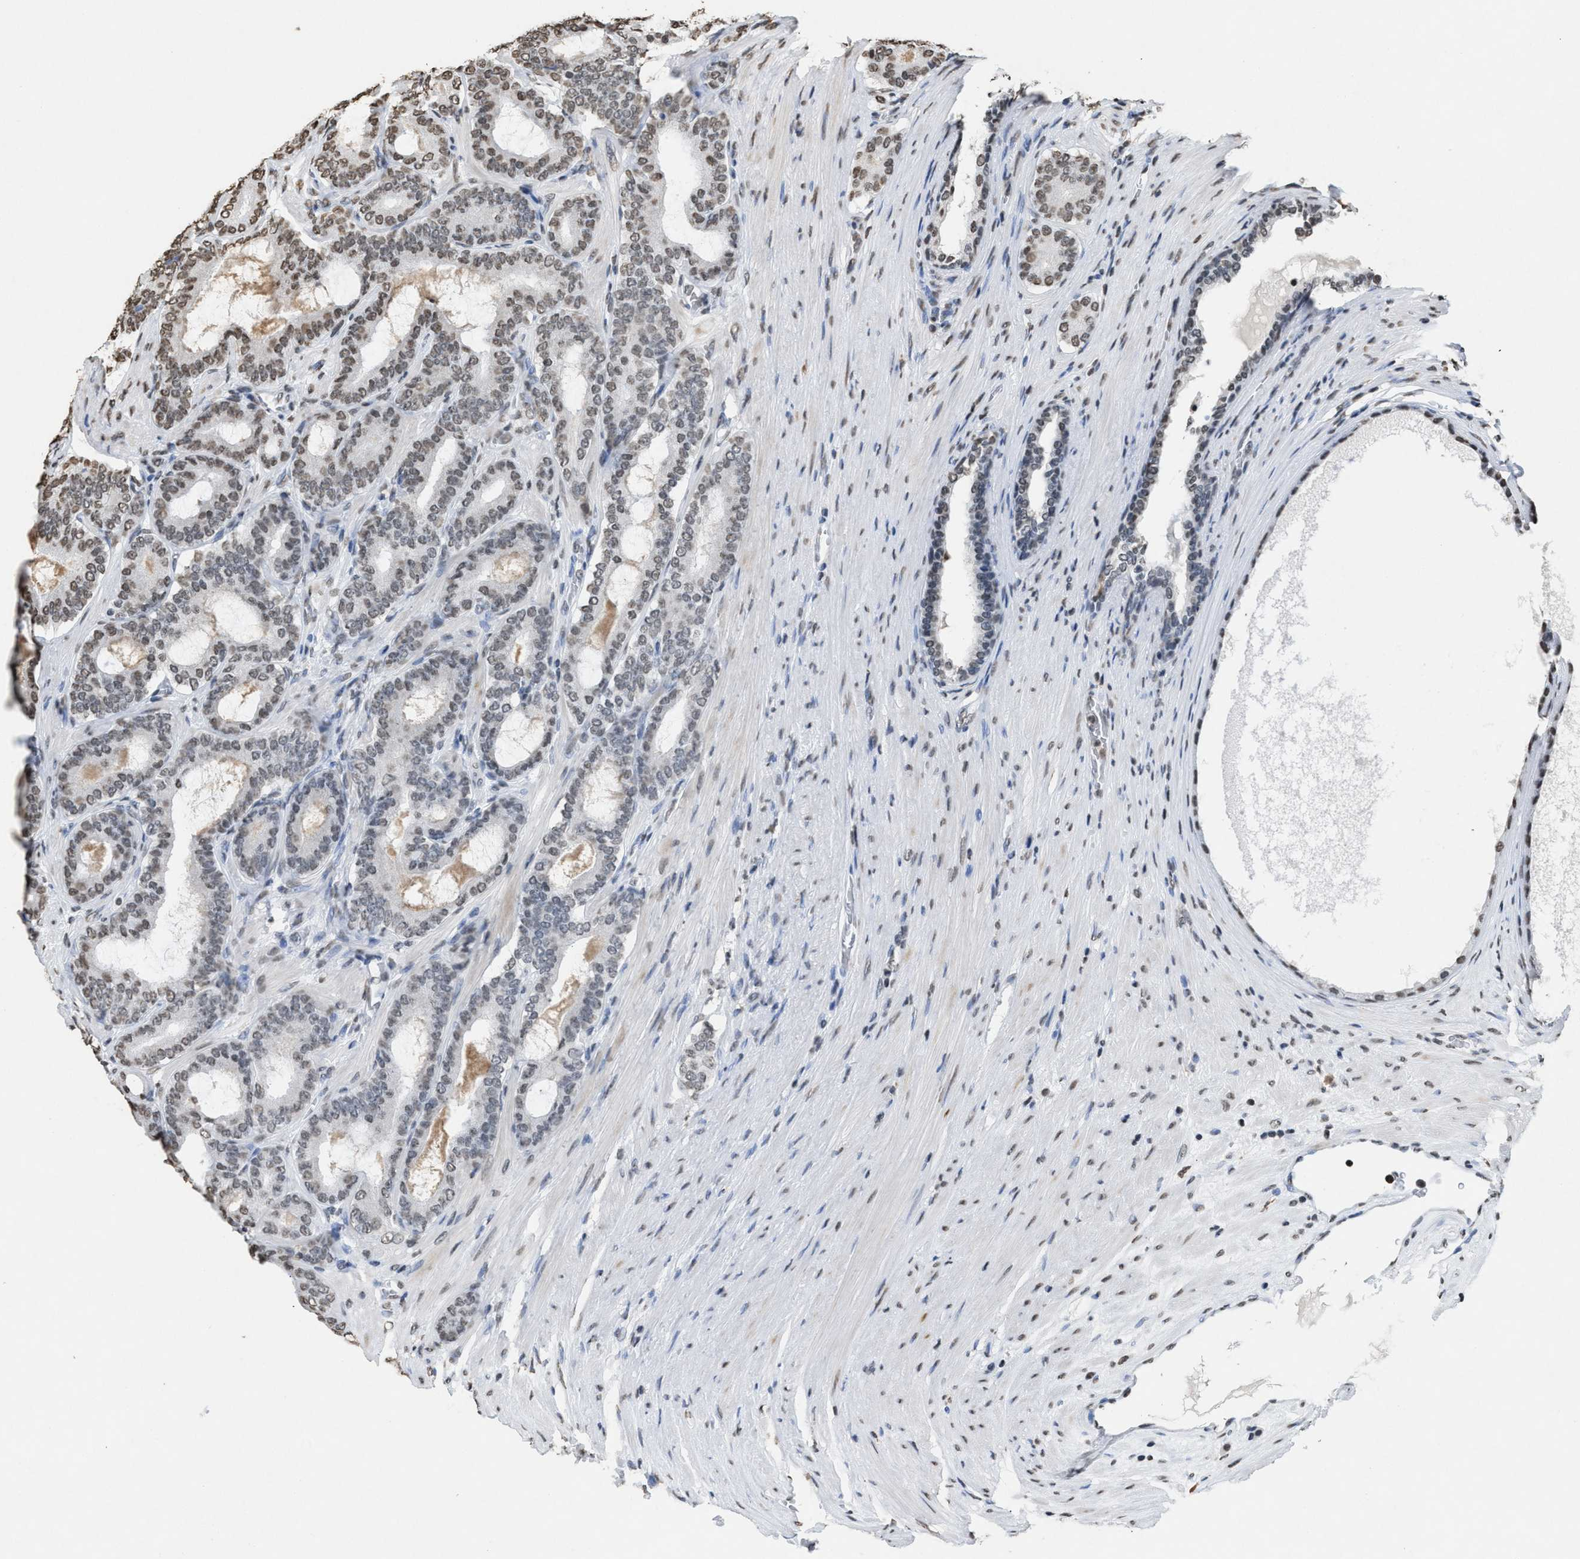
{"staining": {"intensity": "weak", "quantity": "<25%", "location": "nuclear"}, "tissue": "prostate cancer", "cell_type": "Tumor cells", "image_type": "cancer", "snomed": [{"axis": "morphology", "description": "Adenocarcinoma, High grade"}, {"axis": "topography", "description": "Prostate"}], "caption": "Image shows no protein expression in tumor cells of prostate cancer tissue. (DAB (3,3'-diaminobenzidine) immunohistochemistry, high magnification).", "gene": "NUP88", "patient": {"sex": "male", "age": 60}}